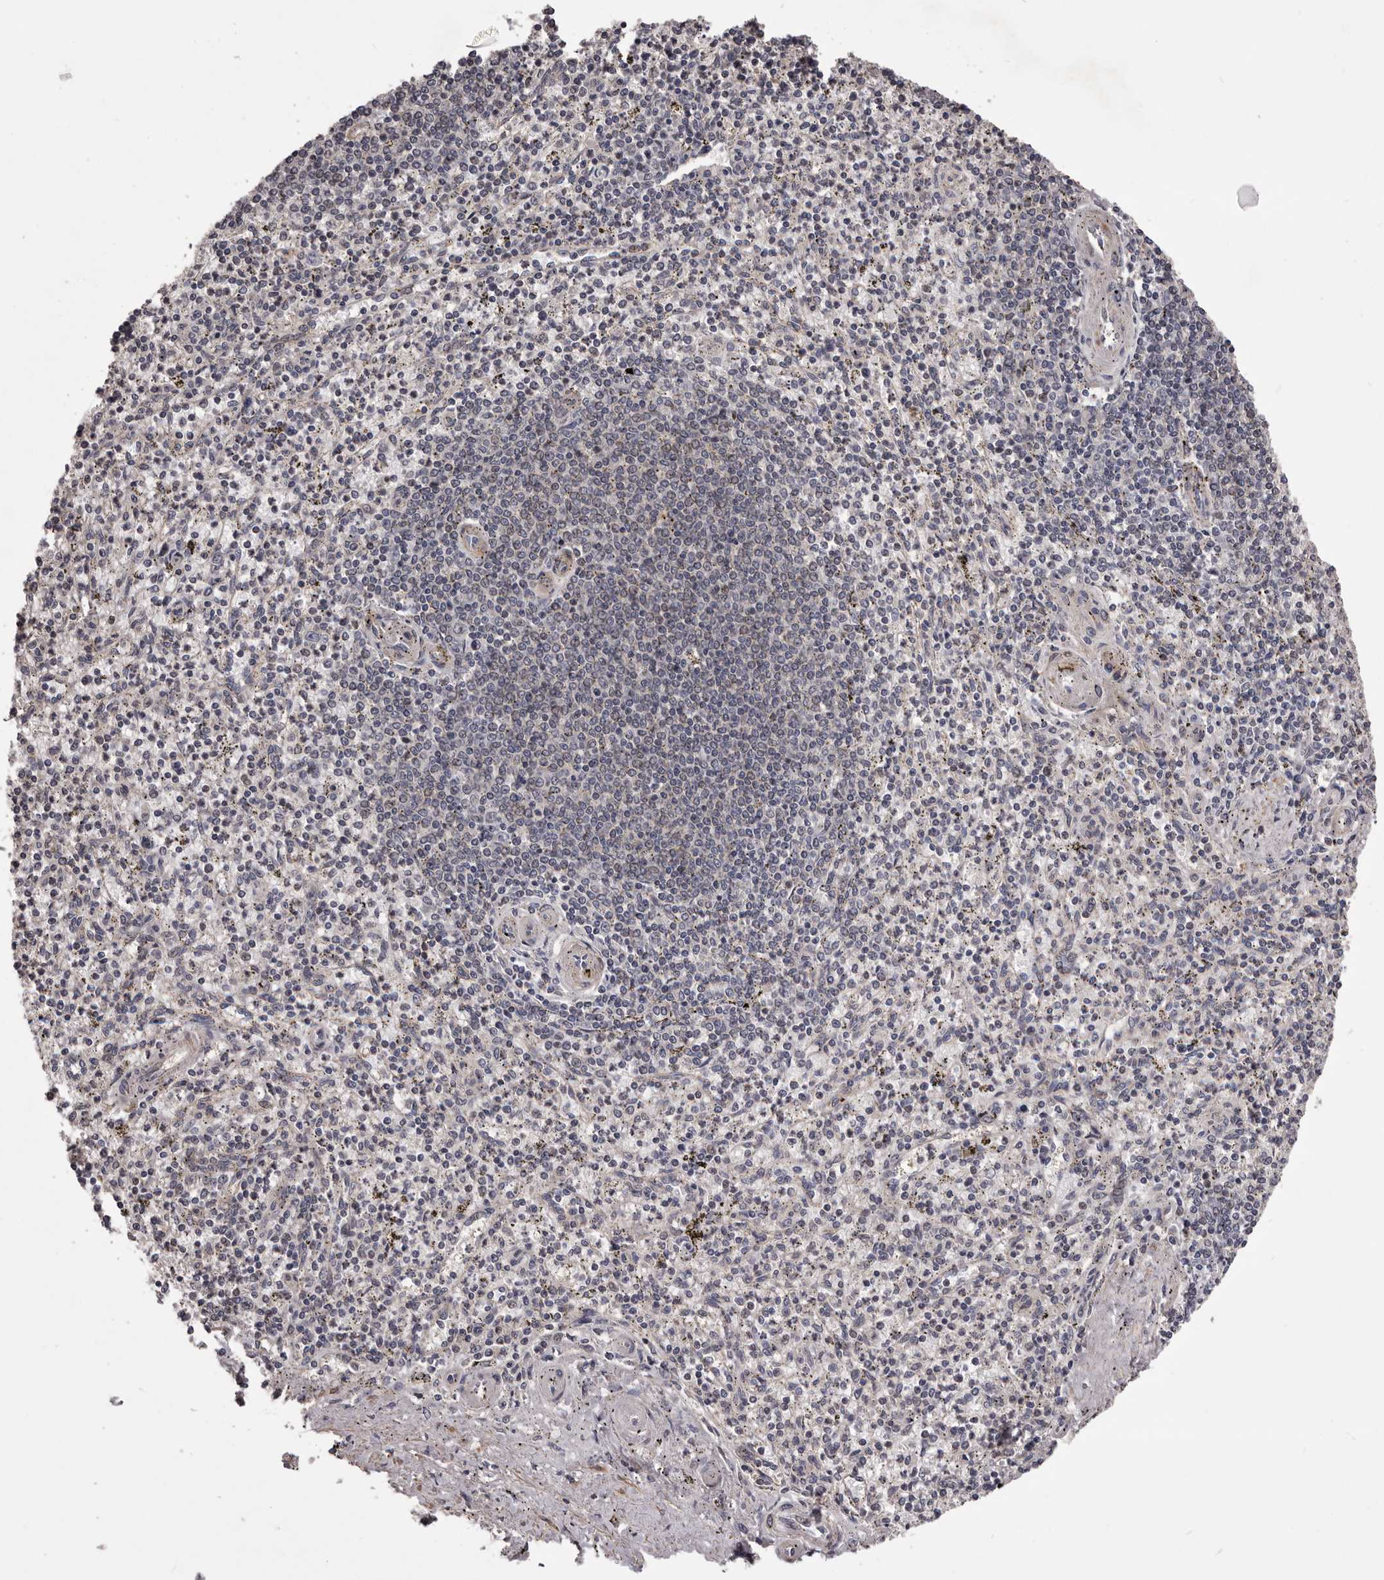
{"staining": {"intensity": "weak", "quantity": "<25%", "location": "cytoplasmic/membranous"}, "tissue": "spleen", "cell_type": "Cells in red pulp", "image_type": "normal", "snomed": [{"axis": "morphology", "description": "Normal tissue, NOS"}, {"axis": "topography", "description": "Spleen"}], "caption": "Protein analysis of normal spleen demonstrates no significant expression in cells in red pulp. (Stains: DAB (3,3'-diaminobenzidine) immunohistochemistry (IHC) with hematoxylin counter stain, Microscopy: brightfield microscopy at high magnification).", "gene": "CELF3", "patient": {"sex": "male", "age": 72}}